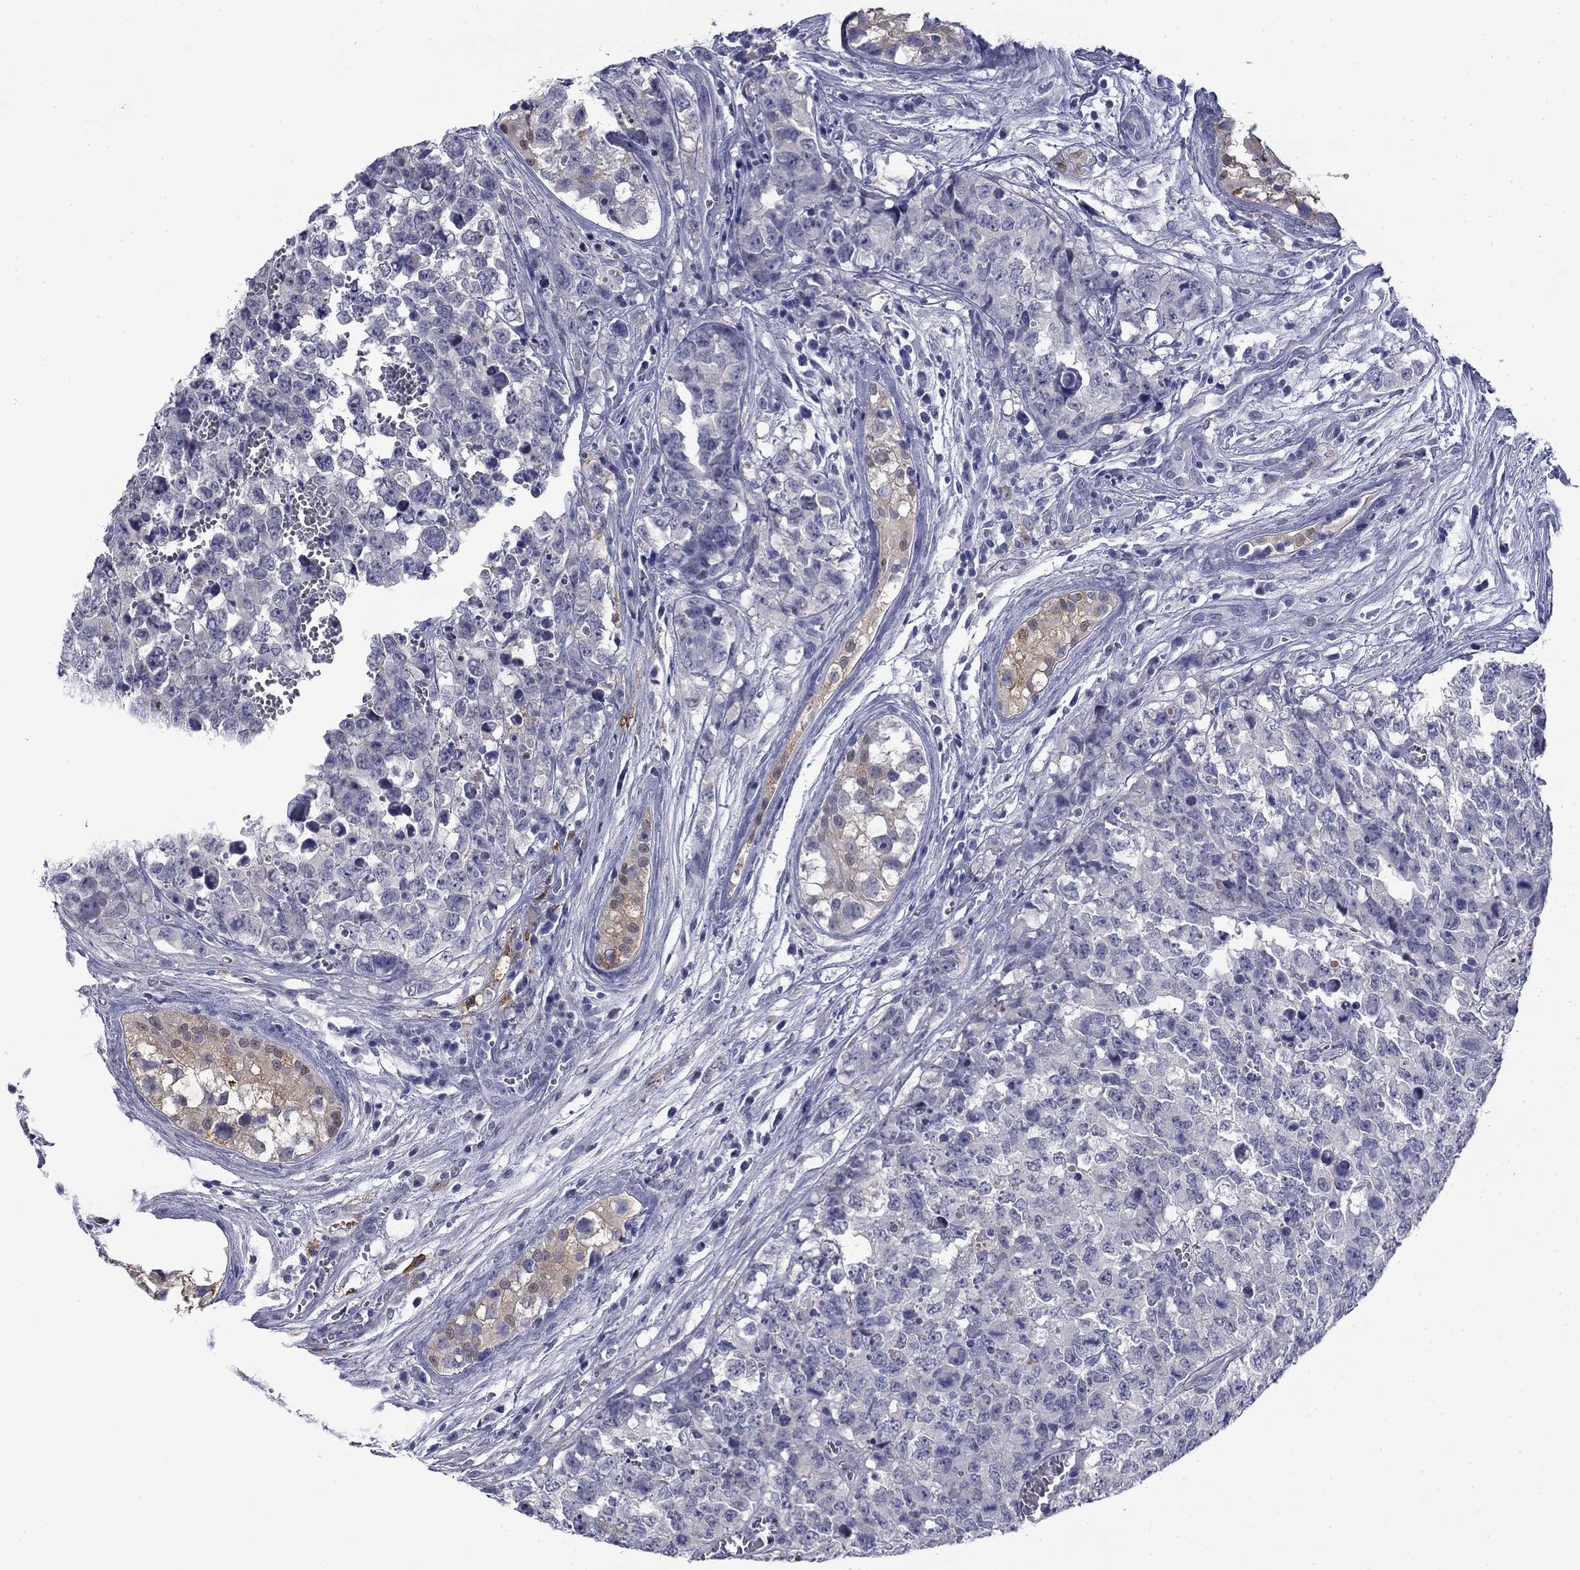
{"staining": {"intensity": "negative", "quantity": "none", "location": "none"}, "tissue": "testis cancer", "cell_type": "Tumor cells", "image_type": "cancer", "snomed": [{"axis": "morphology", "description": "Carcinoma, Embryonal, NOS"}, {"axis": "topography", "description": "Testis"}], "caption": "The image shows no staining of tumor cells in embryonal carcinoma (testis).", "gene": "BCL2L14", "patient": {"sex": "male", "age": 23}}